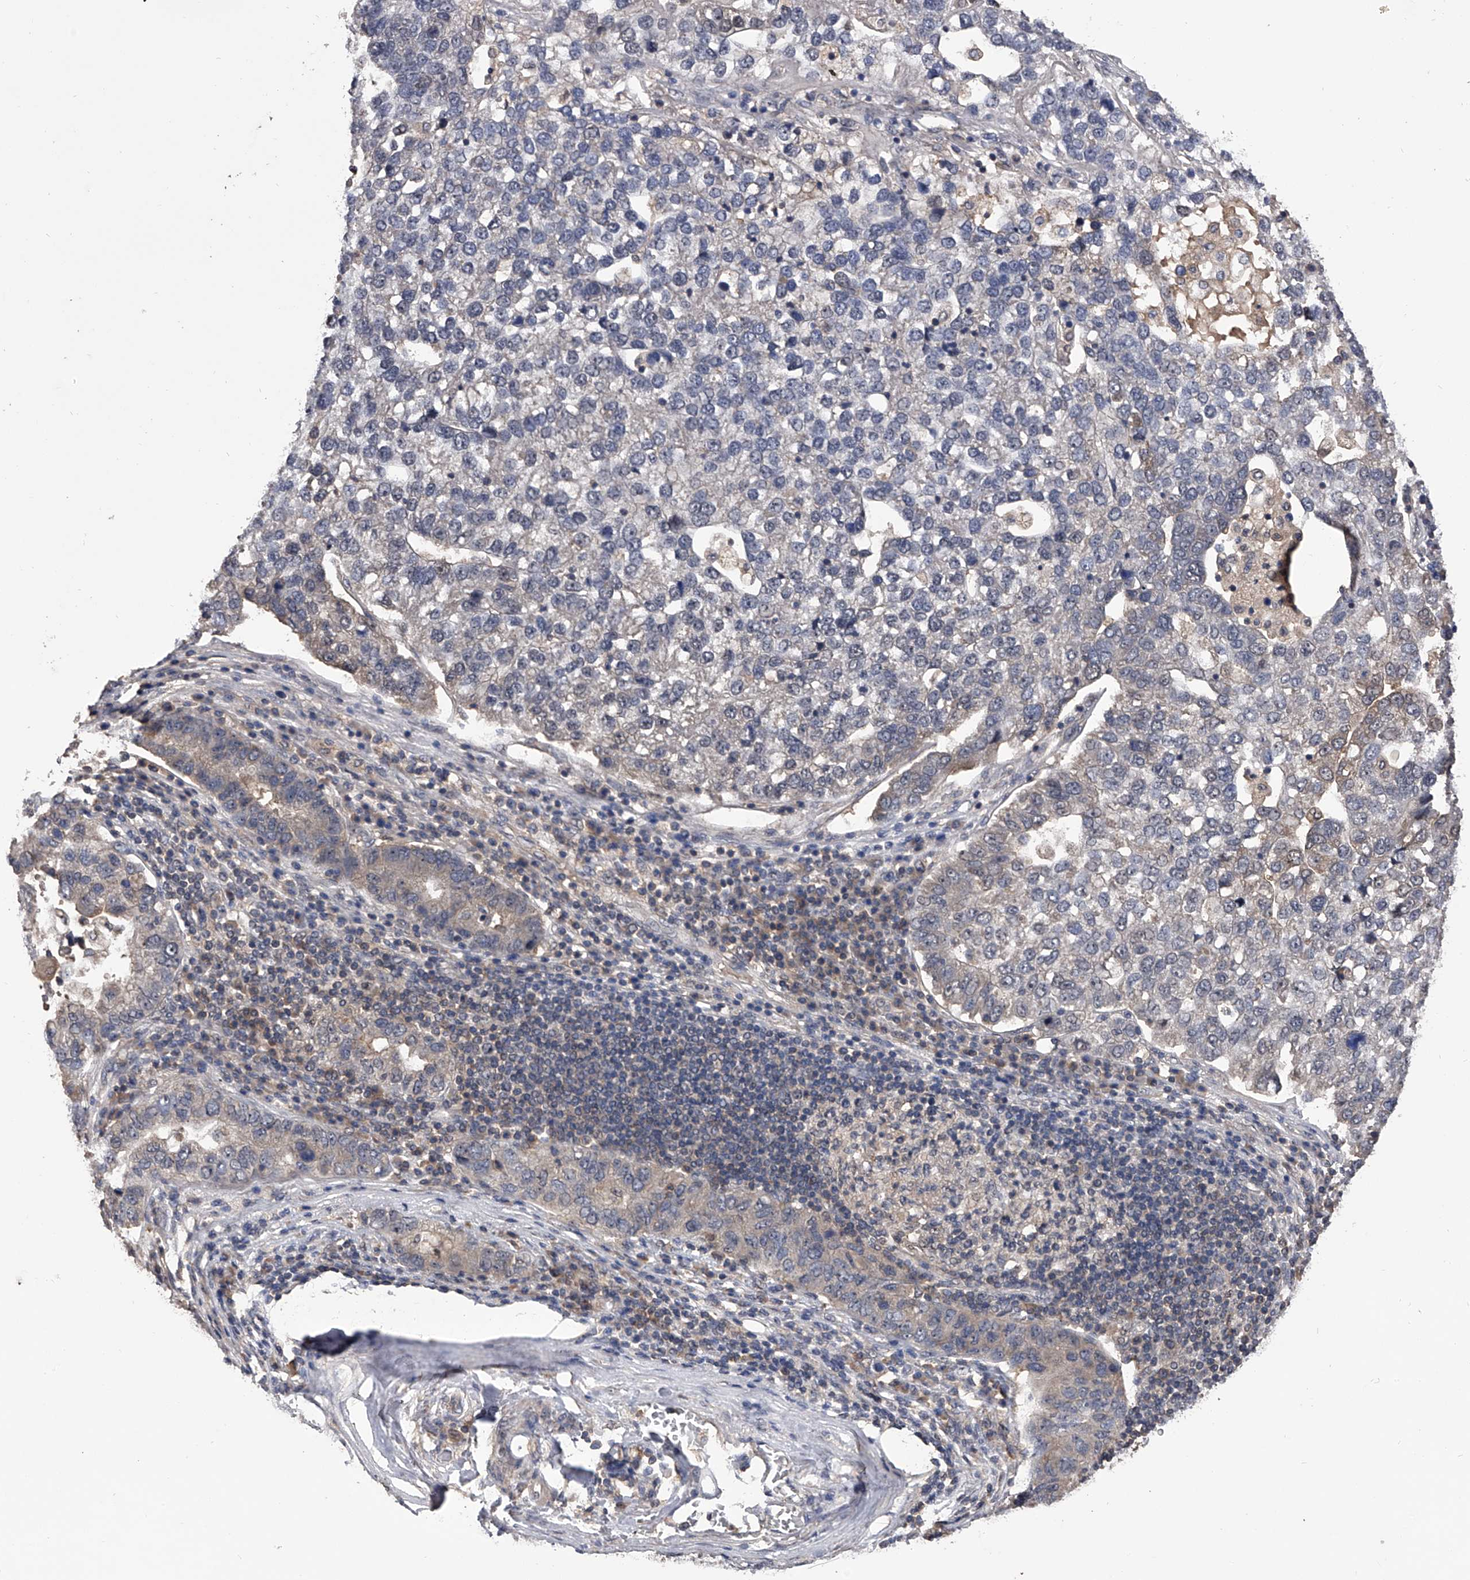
{"staining": {"intensity": "negative", "quantity": "none", "location": "none"}, "tissue": "pancreatic cancer", "cell_type": "Tumor cells", "image_type": "cancer", "snomed": [{"axis": "morphology", "description": "Adenocarcinoma, NOS"}, {"axis": "topography", "description": "Pancreas"}], "caption": "Tumor cells show no significant protein expression in pancreatic cancer (adenocarcinoma).", "gene": "EFCAB7", "patient": {"sex": "female", "age": 61}}